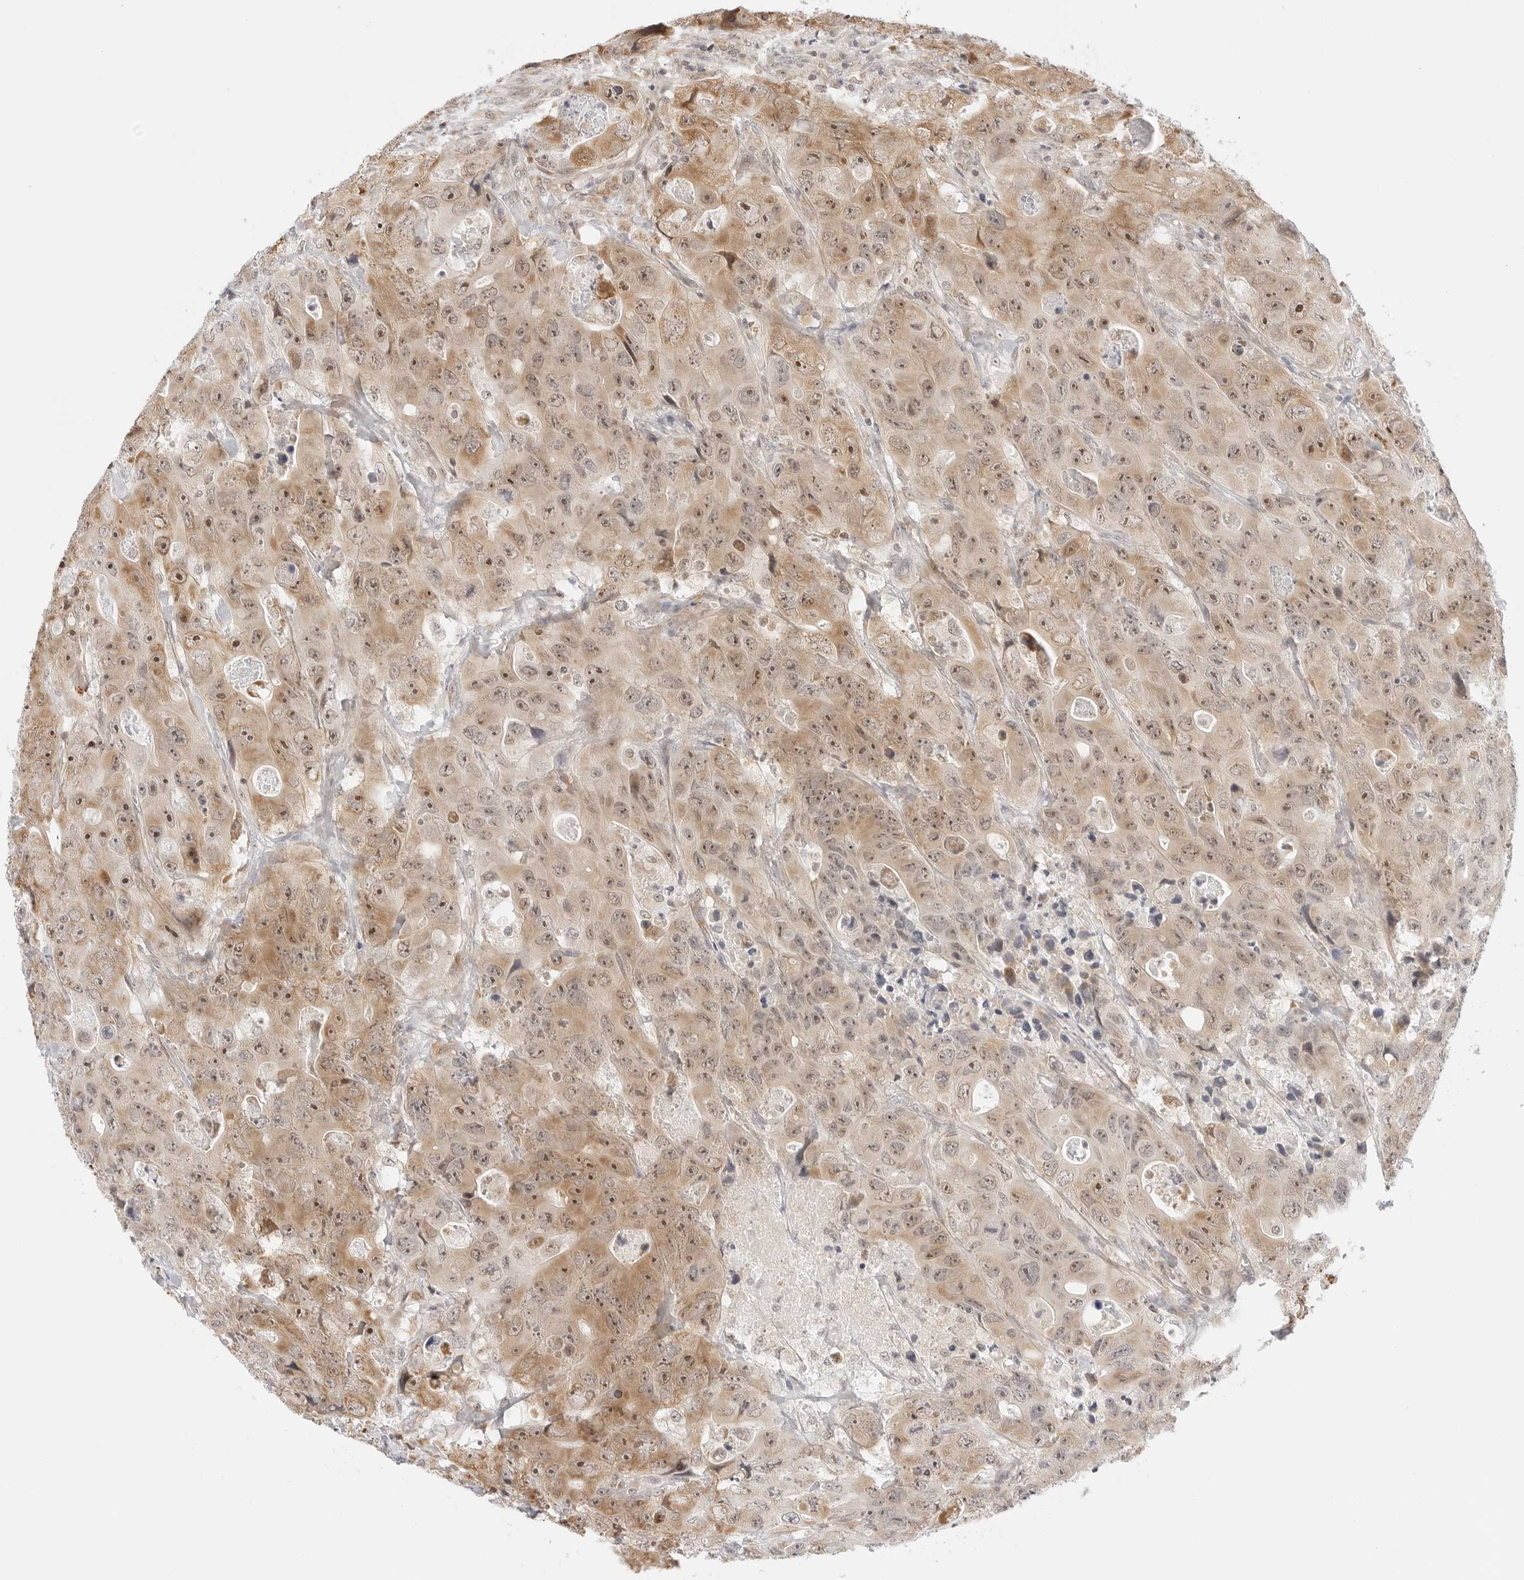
{"staining": {"intensity": "moderate", "quantity": ">75%", "location": "cytoplasmic/membranous,nuclear"}, "tissue": "colorectal cancer", "cell_type": "Tumor cells", "image_type": "cancer", "snomed": [{"axis": "morphology", "description": "Adenocarcinoma, NOS"}, {"axis": "topography", "description": "Colon"}], "caption": "Tumor cells show medium levels of moderate cytoplasmic/membranous and nuclear expression in approximately >75% of cells in colorectal adenocarcinoma.", "gene": "GORAB", "patient": {"sex": "female", "age": 46}}